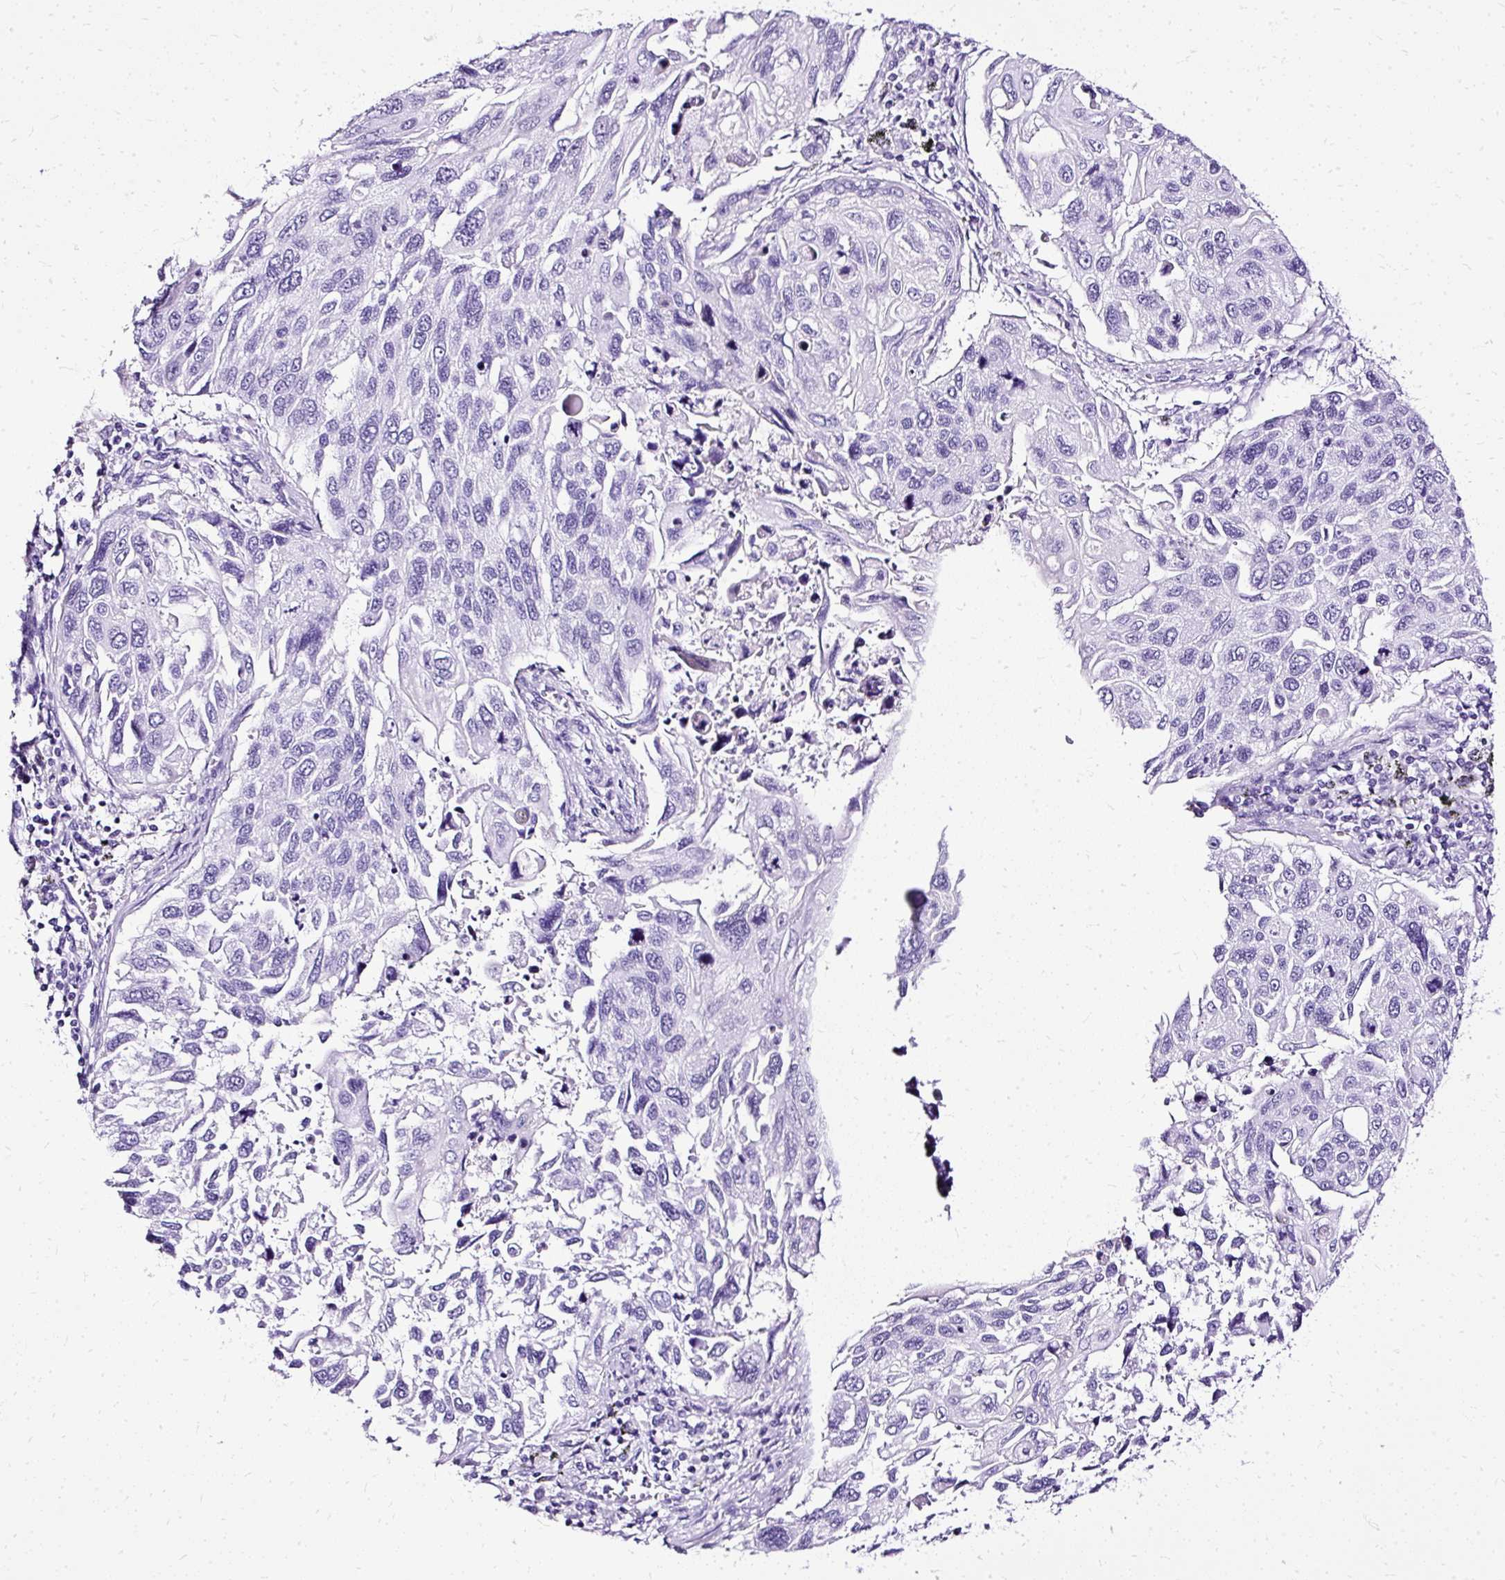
{"staining": {"intensity": "negative", "quantity": "none", "location": "none"}, "tissue": "lung cancer", "cell_type": "Tumor cells", "image_type": "cancer", "snomed": [{"axis": "morphology", "description": "Squamous cell carcinoma, NOS"}, {"axis": "topography", "description": "Lung"}], "caption": "A photomicrograph of human lung cancer (squamous cell carcinoma) is negative for staining in tumor cells.", "gene": "SLC8A2", "patient": {"sex": "male", "age": 62}}